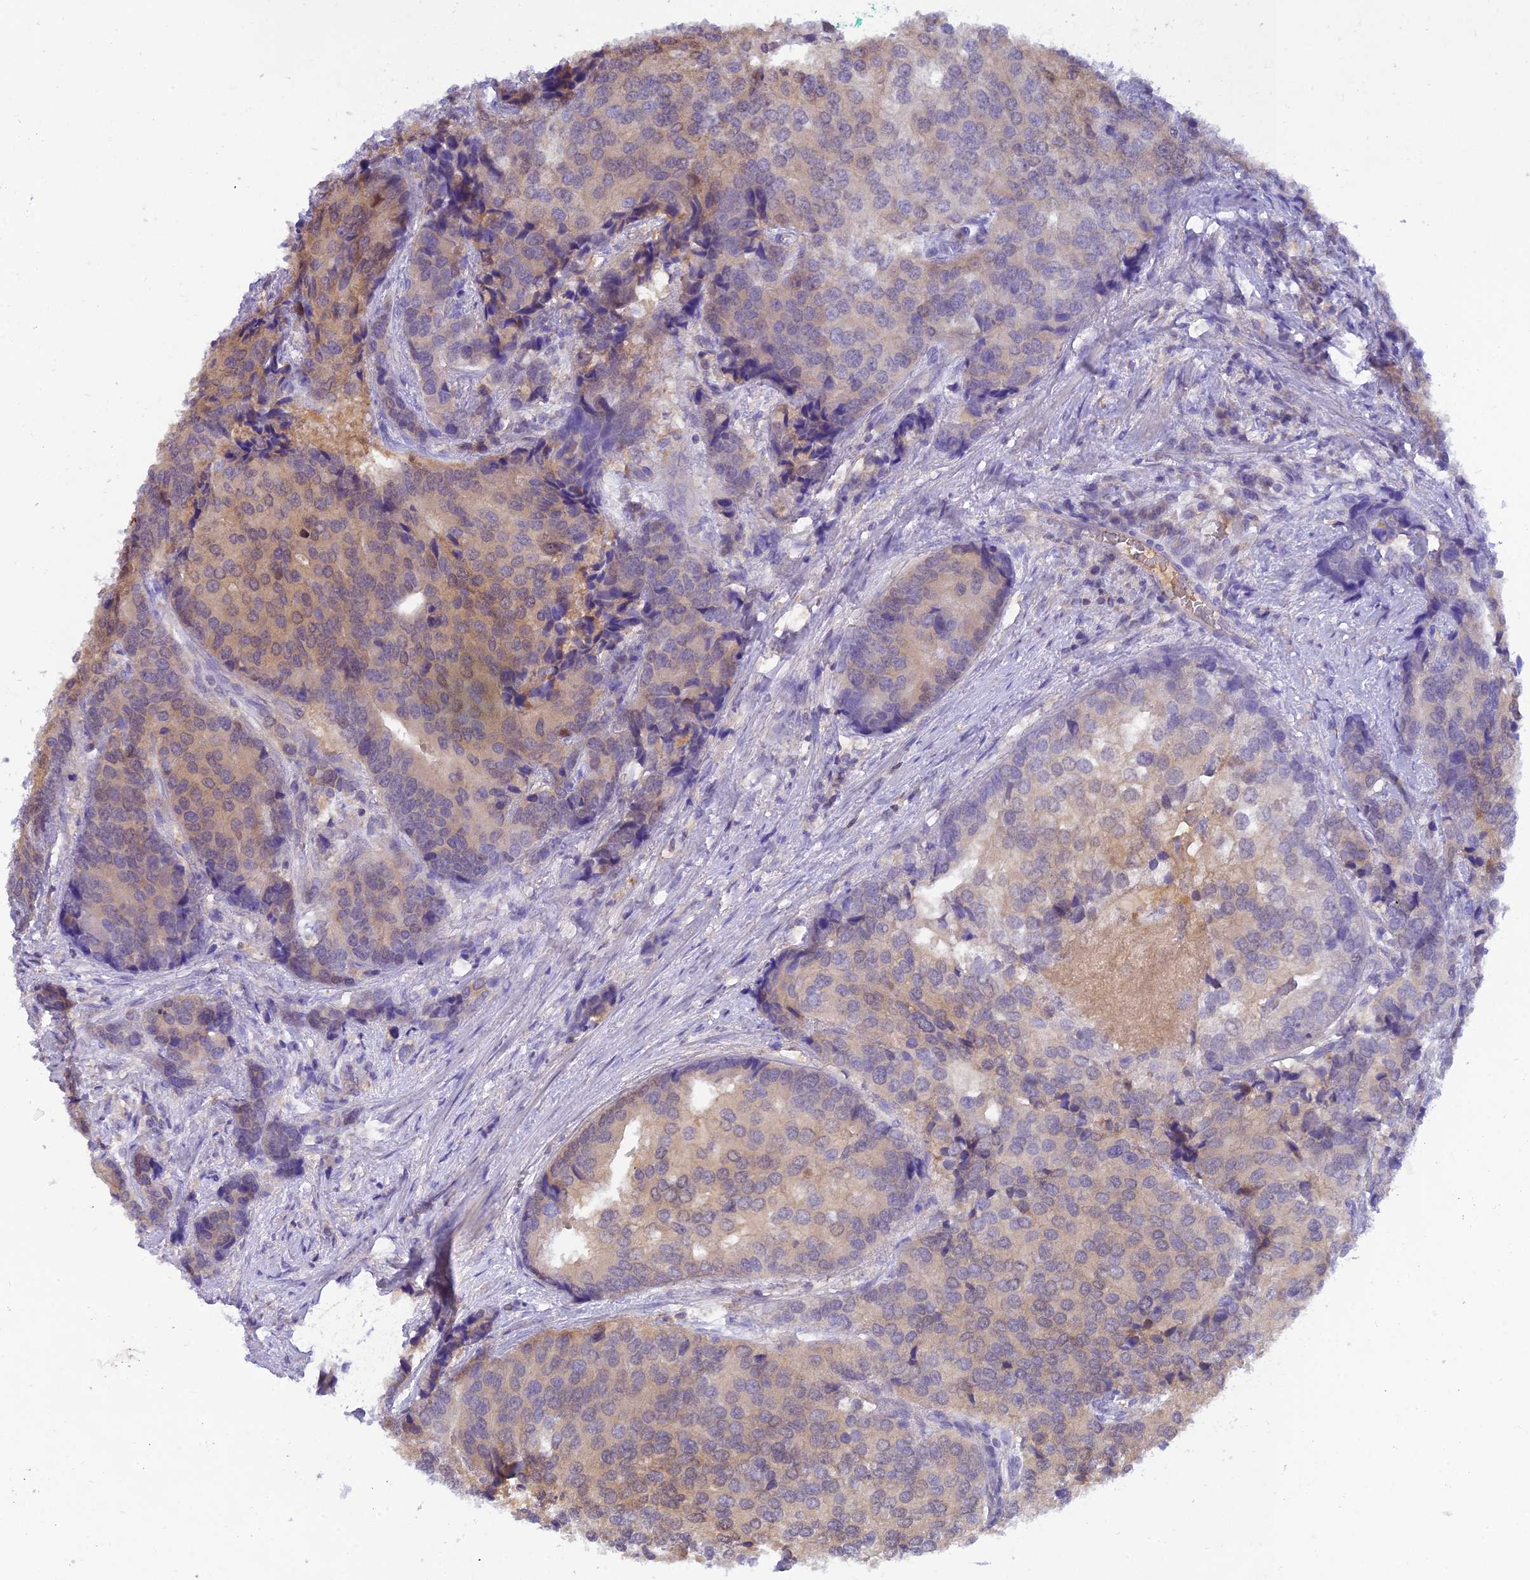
{"staining": {"intensity": "weak", "quantity": "25%-75%", "location": "cytoplasmic/membranous"}, "tissue": "prostate cancer", "cell_type": "Tumor cells", "image_type": "cancer", "snomed": [{"axis": "morphology", "description": "Adenocarcinoma, High grade"}, {"axis": "topography", "description": "Prostate"}], "caption": "Human prostate cancer (adenocarcinoma (high-grade)) stained with a protein marker exhibits weak staining in tumor cells.", "gene": "HDHD2", "patient": {"sex": "male", "age": 62}}